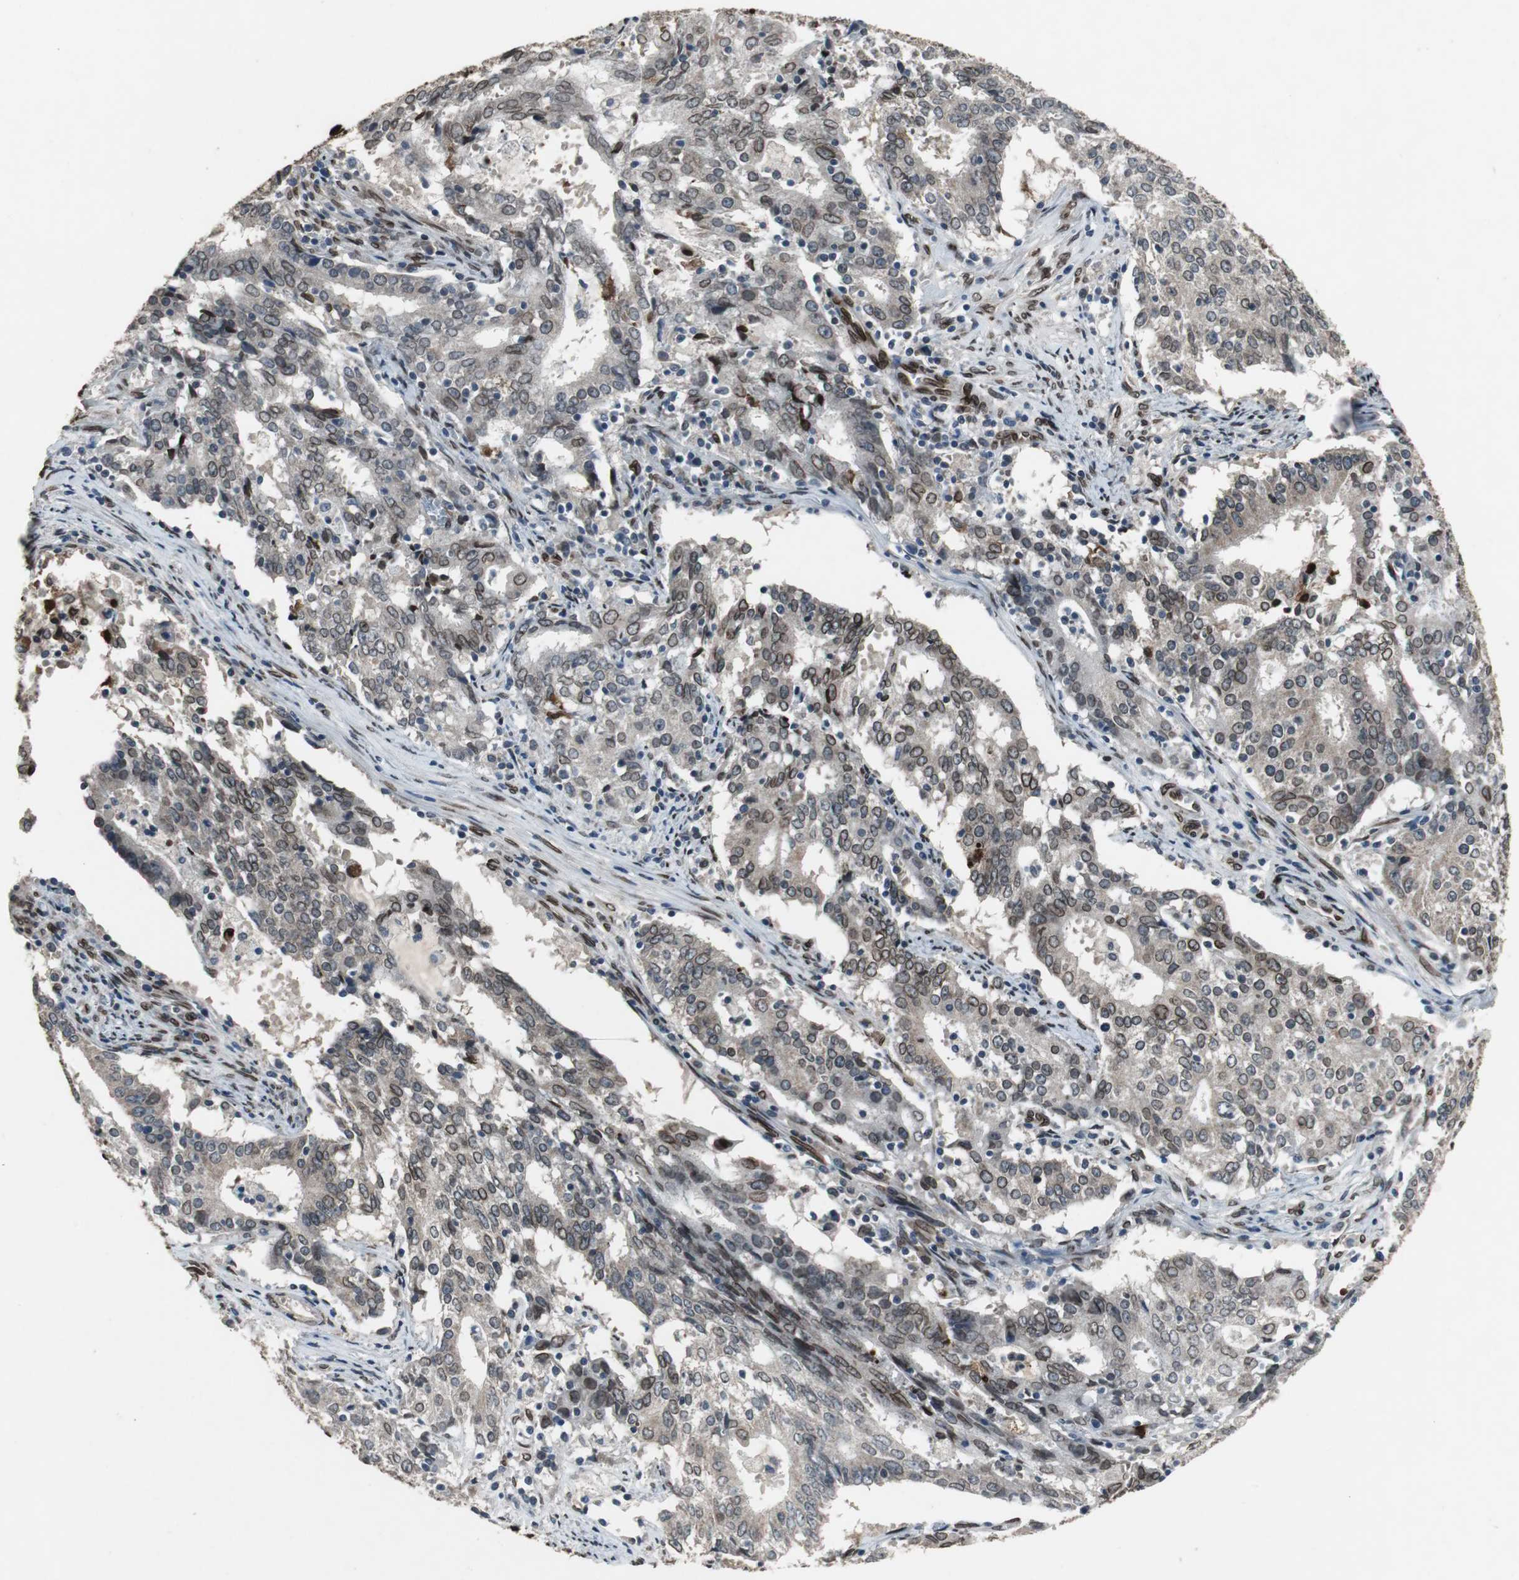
{"staining": {"intensity": "strong", "quantity": "25%-75%", "location": "cytoplasmic/membranous,nuclear"}, "tissue": "cervical cancer", "cell_type": "Tumor cells", "image_type": "cancer", "snomed": [{"axis": "morphology", "description": "Adenocarcinoma, NOS"}, {"axis": "topography", "description": "Cervix"}], "caption": "IHC of human adenocarcinoma (cervical) reveals high levels of strong cytoplasmic/membranous and nuclear staining in approximately 25%-75% of tumor cells. The protein of interest is shown in brown color, while the nuclei are stained blue.", "gene": "LMNA", "patient": {"sex": "female", "age": 44}}